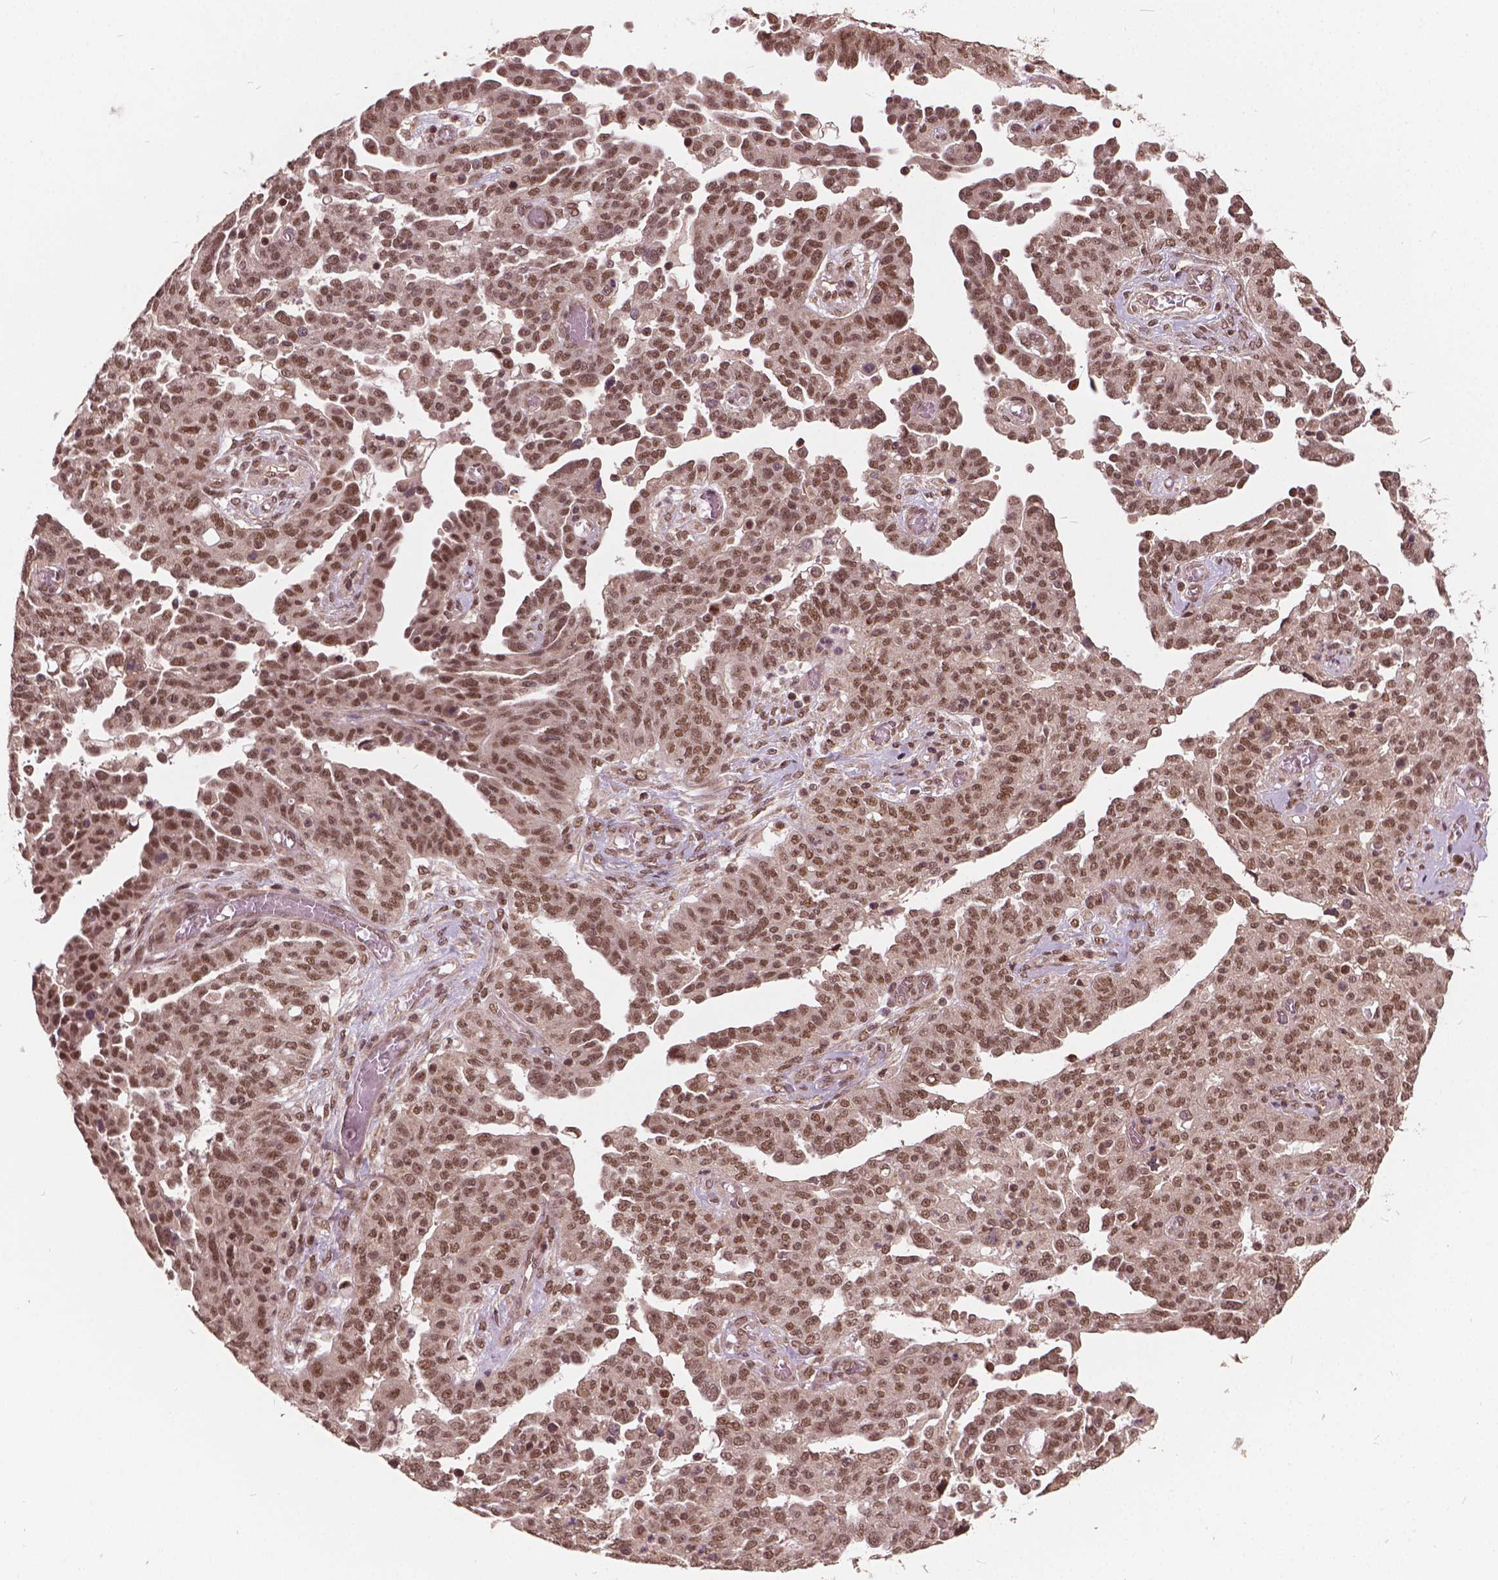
{"staining": {"intensity": "moderate", "quantity": ">75%", "location": "nuclear"}, "tissue": "ovarian cancer", "cell_type": "Tumor cells", "image_type": "cancer", "snomed": [{"axis": "morphology", "description": "Cystadenocarcinoma, serous, NOS"}, {"axis": "topography", "description": "Ovary"}], "caption": "IHC photomicrograph of neoplastic tissue: human ovarian cancer (serous cystadenocarcinoma) stained using immunohistochemistry demonstrates medium levels of moderate protein expression localized specifically in the nuclear of tumor cells, appearing as a nuclear brown color.", "gene": "GPS2", "patient": {"sex": "female", "age": 67}}